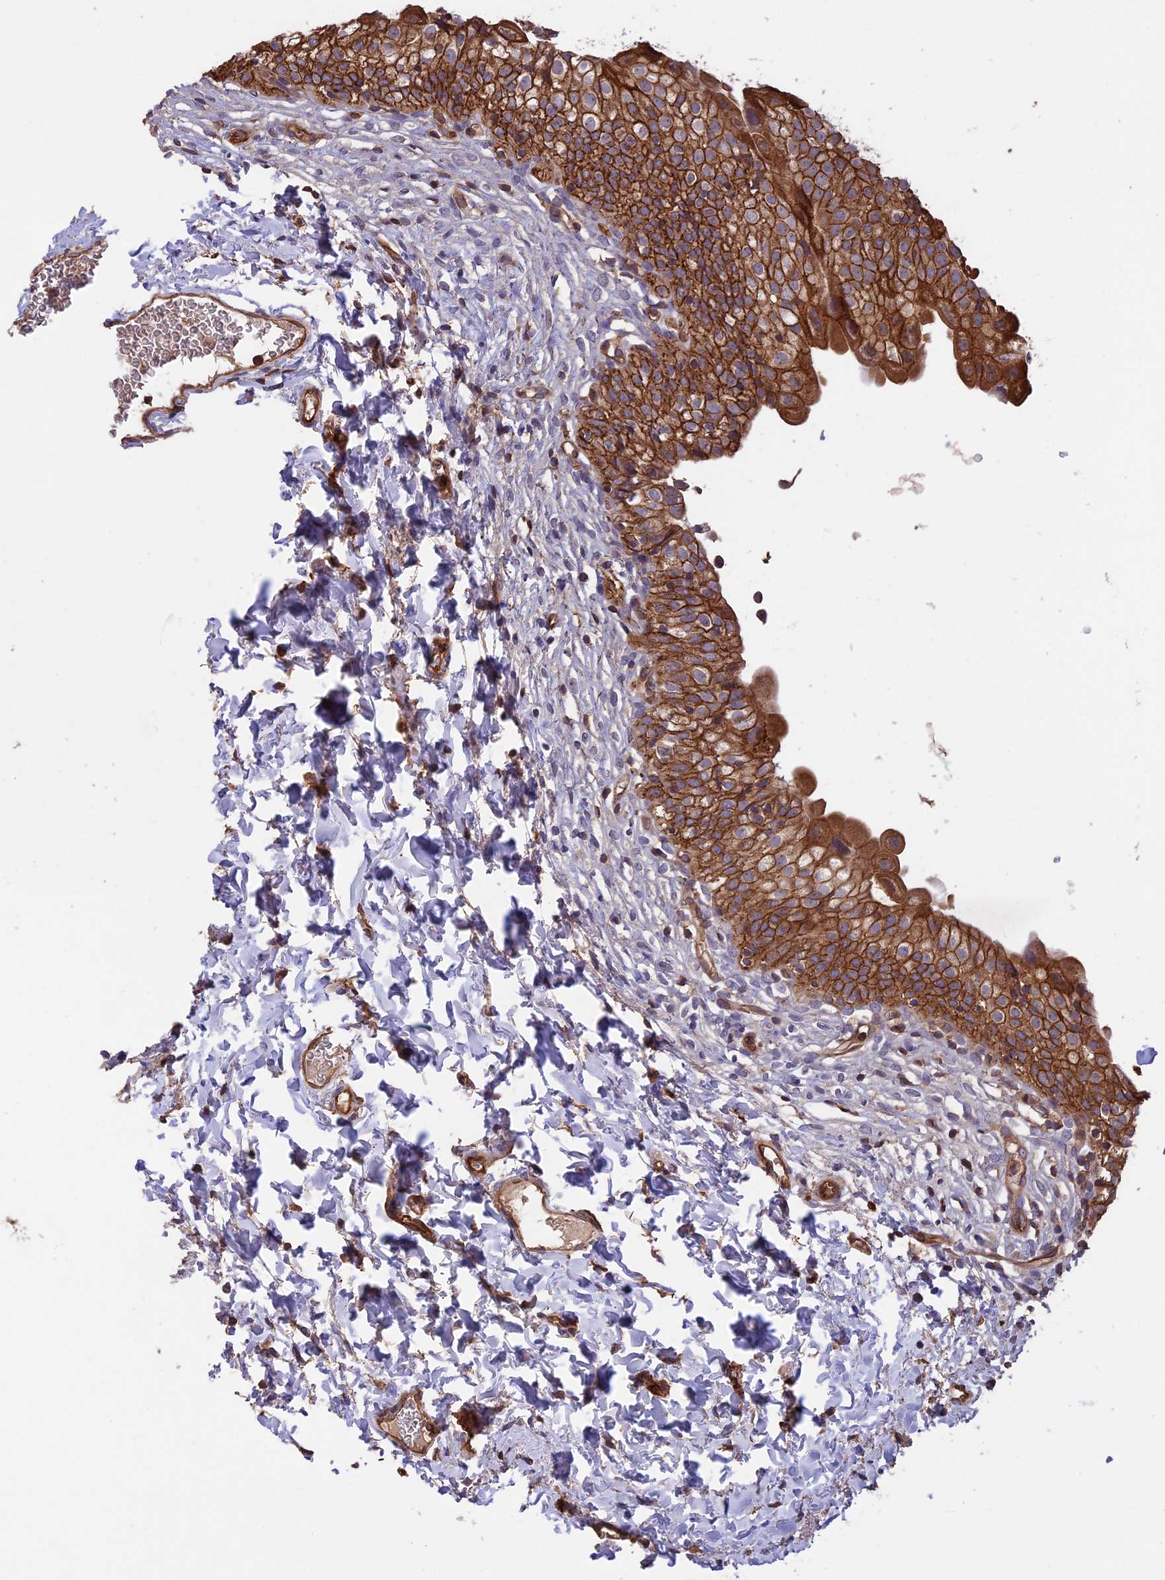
{"staining": {"intensity": "strong", "quantity": ">75%", "location": "cytoplasmic/membranous"}, "tissue": "urinary bladder", "cell_type": "Urothelial cells", "image_type": "normal", "snomed": [{"axis": "morphology", "description": "Normal tissue, NOS"}, {"axis": "topography", "description": "Urinary bladder"}], "caption": "The micrograph exhibits a brown stain indicating the presence of a protein in the cytoplasmic/membranous of urothelial cells in urinary bladder. The staining was performed using DAB (3,3'-diaminobenzidine) to visualize the protein expression in brown, while the nuclei were stained in blue with hematoxylin (Magnification: 20x).", "gene": "GAS8", "patient": {"sex": "male", "age": 55}}